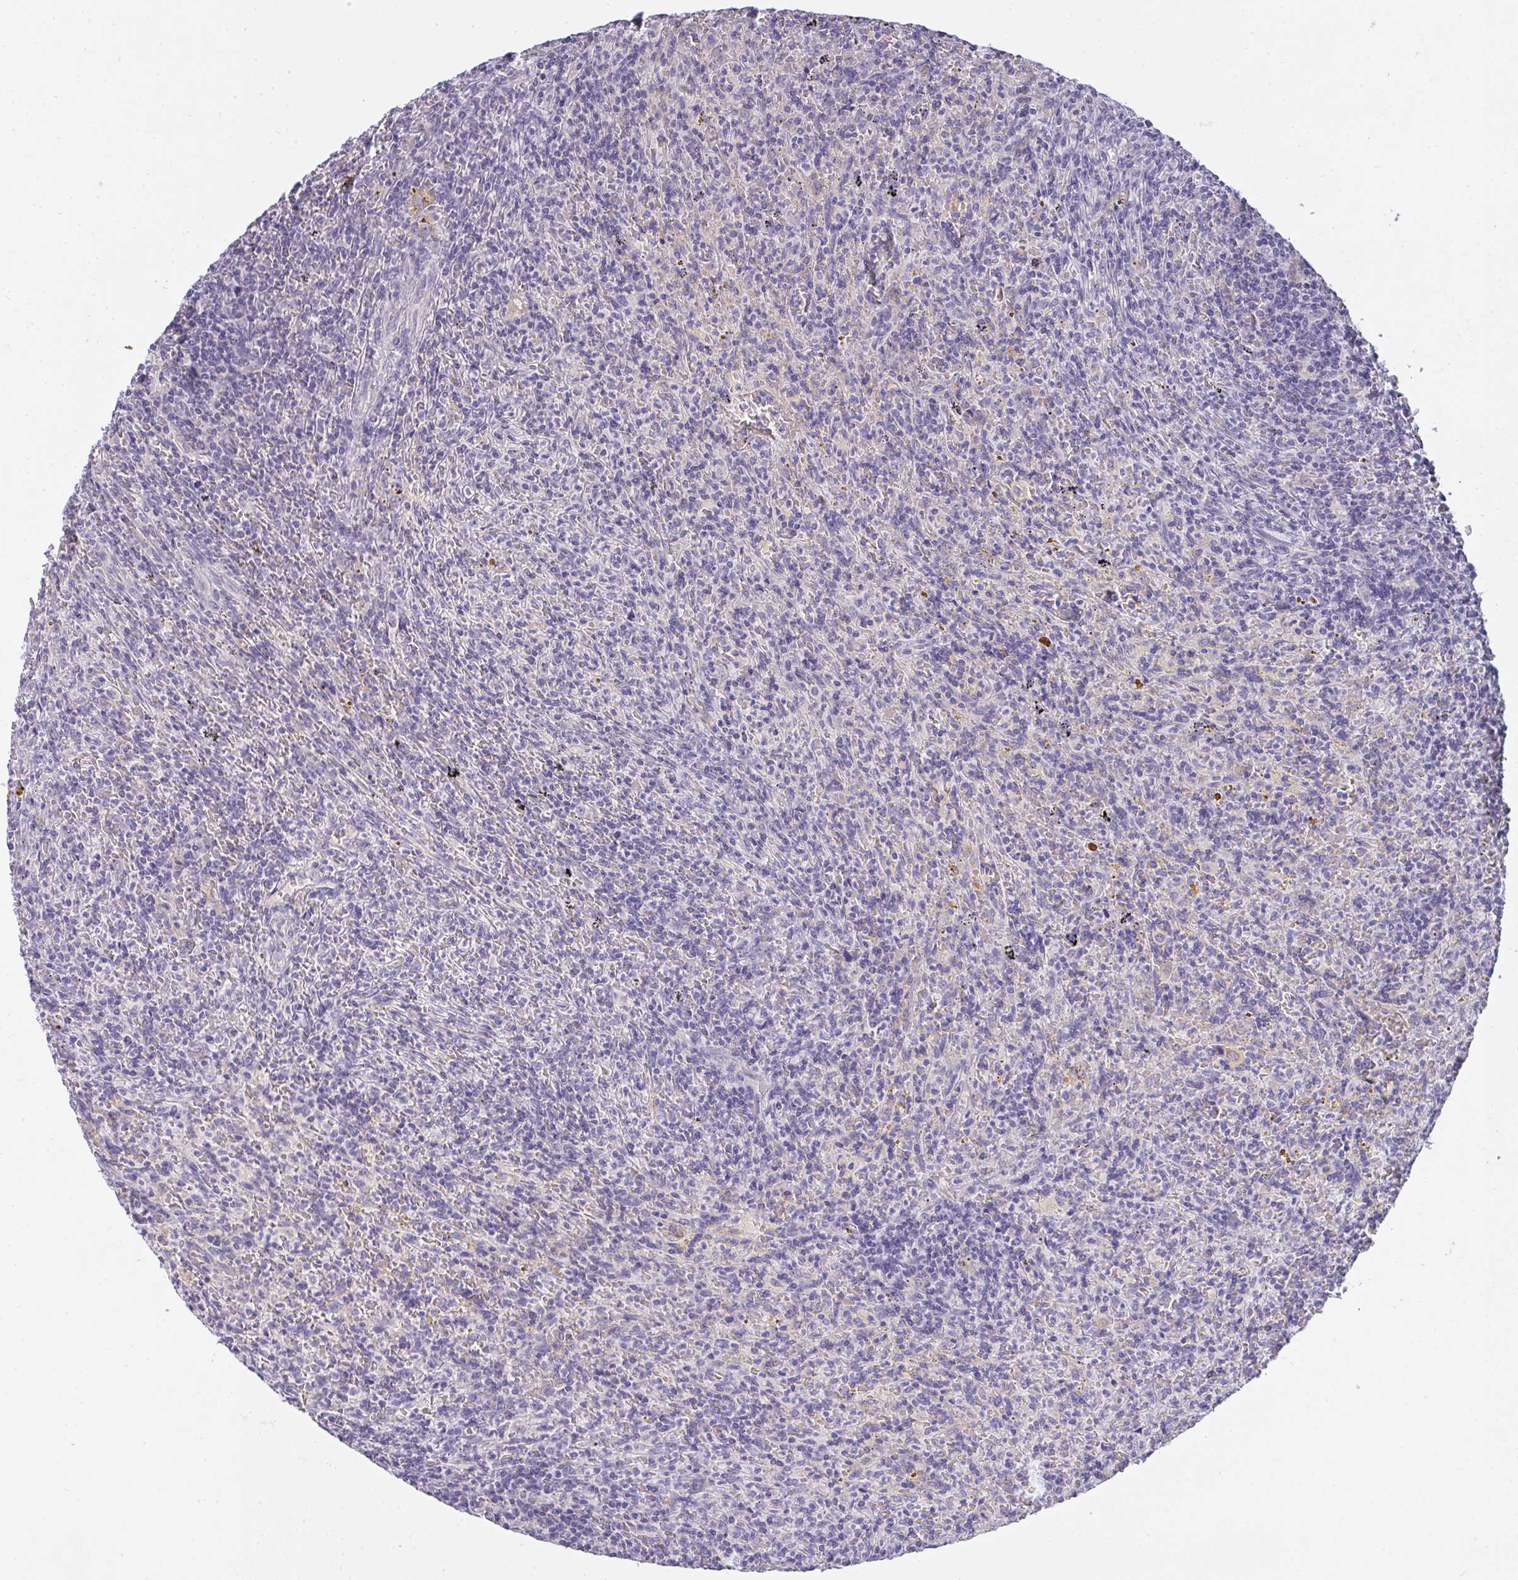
{"staining": {"intensity": "negative", "quantity": "none", "location": "none"}, "tissue": "lymphoma", "cell_type": "Tumor cells", "image_type": "cancer", "snomed": [{"axis": "morphology", "description": "Malignant lymphoma, non-Hodgkin's type, Low grade"}, {"axis": "topography", "description": "Spleen"}], "caption": "Immunohistochemistry (IHC) of human lymphoma shows no positivity in tumor cells.", "gene": "GSDMB", "patient": {"sex": "female", "age": 70}}